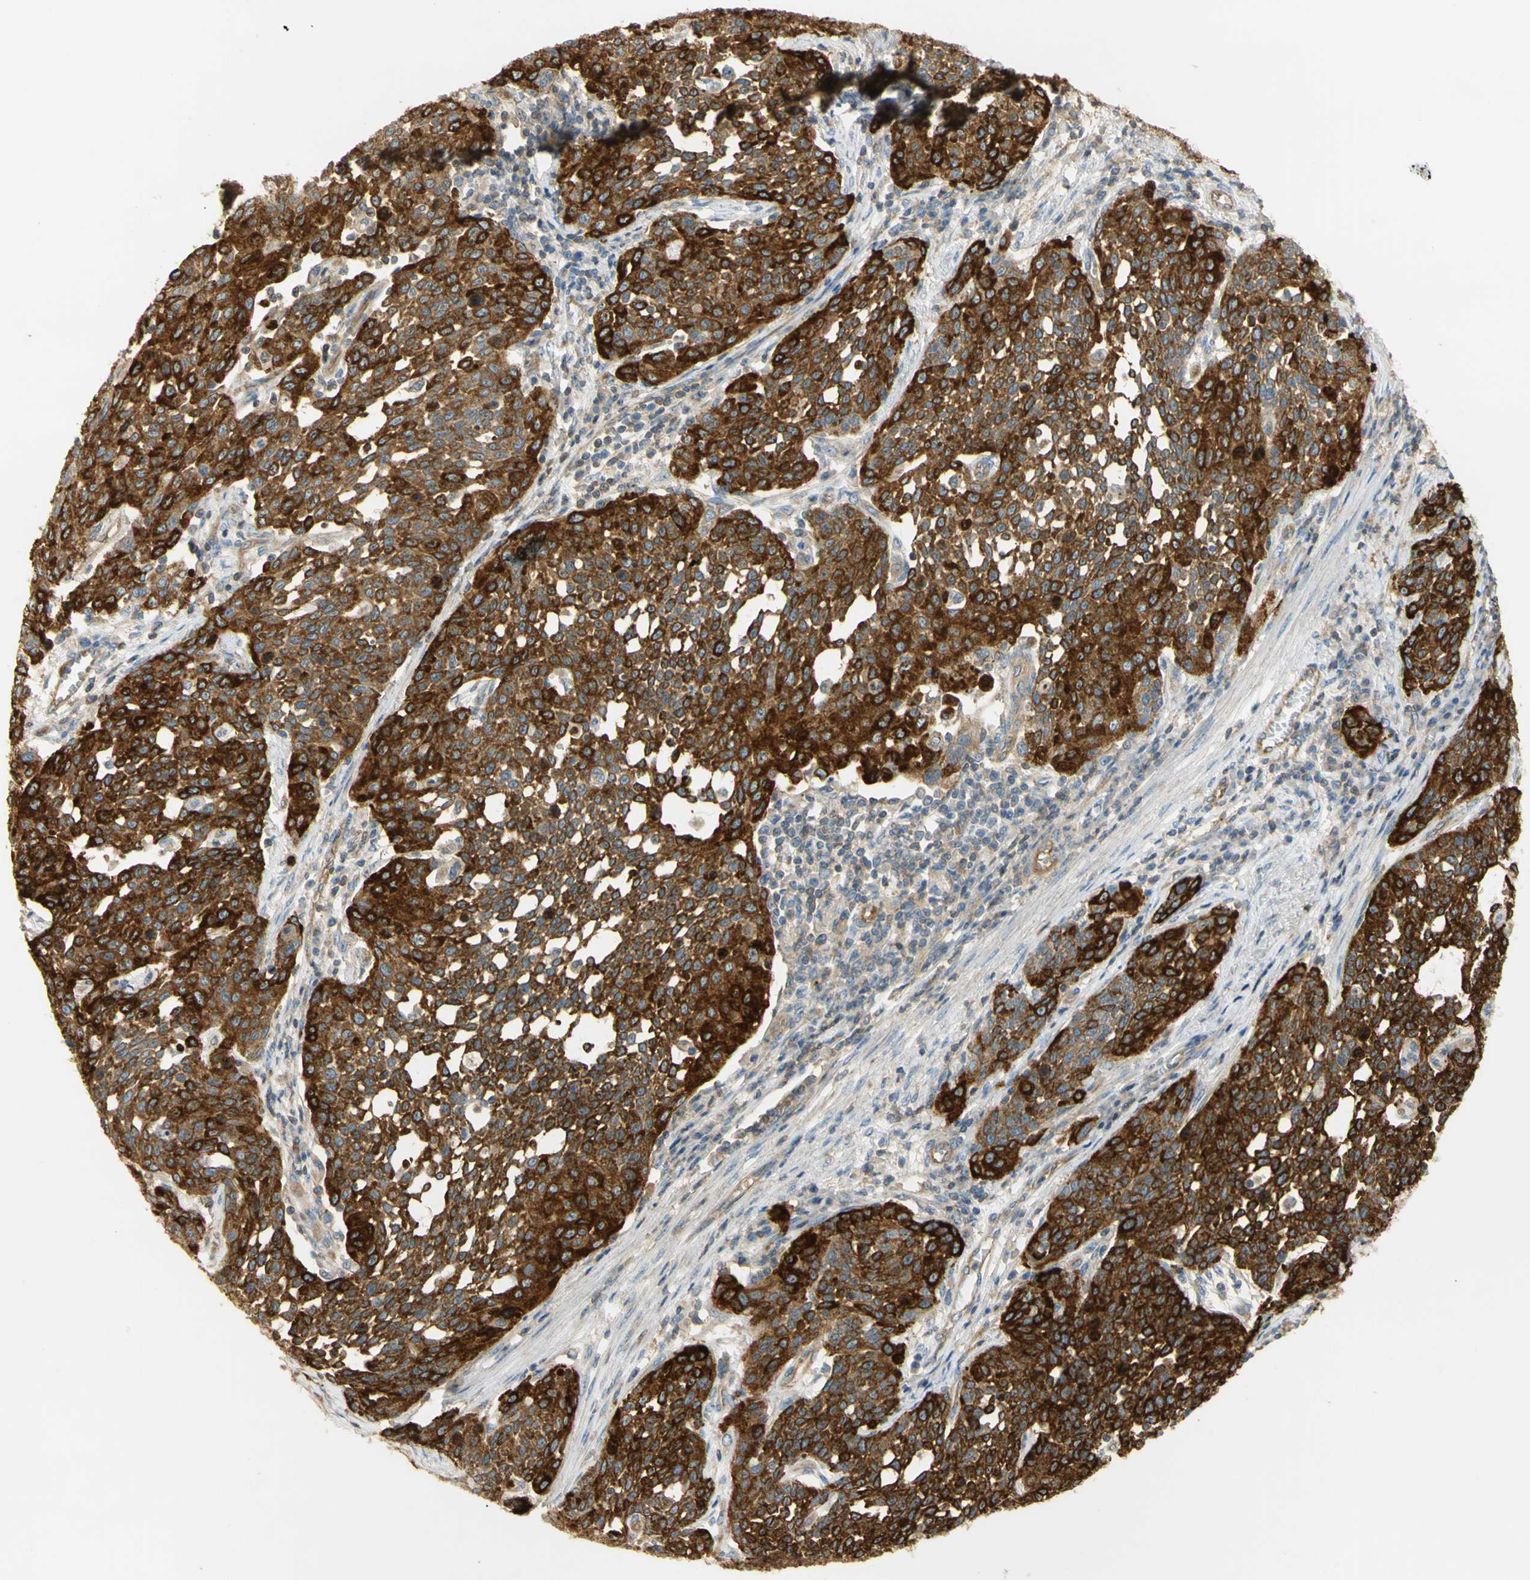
{"staining": {"intensity": "strong", "quantity": ">75%", "location": "cytoplasmic/membranous"}, "tissue": "cervical cancer", "cell_type": "Tumor cells", "image_type": "cancer", "snomed": [{"axis": "morphology", "description": "Squamous cell carcinoma, NOS"}, {"axis": "topography", "description": "Cervix"}], "caption": "This photomicrograph shows squamous cell carcinoma (cervical) stained with immunohistochemistry (IHC) to label a protein in brown. The cytoplasmic/membranous of tumor cells show strong positivity for the protein. Nuclei are counter-stained blue.", "gene": "KCNE4", "patient": {"sex": "female", "age": 34}}